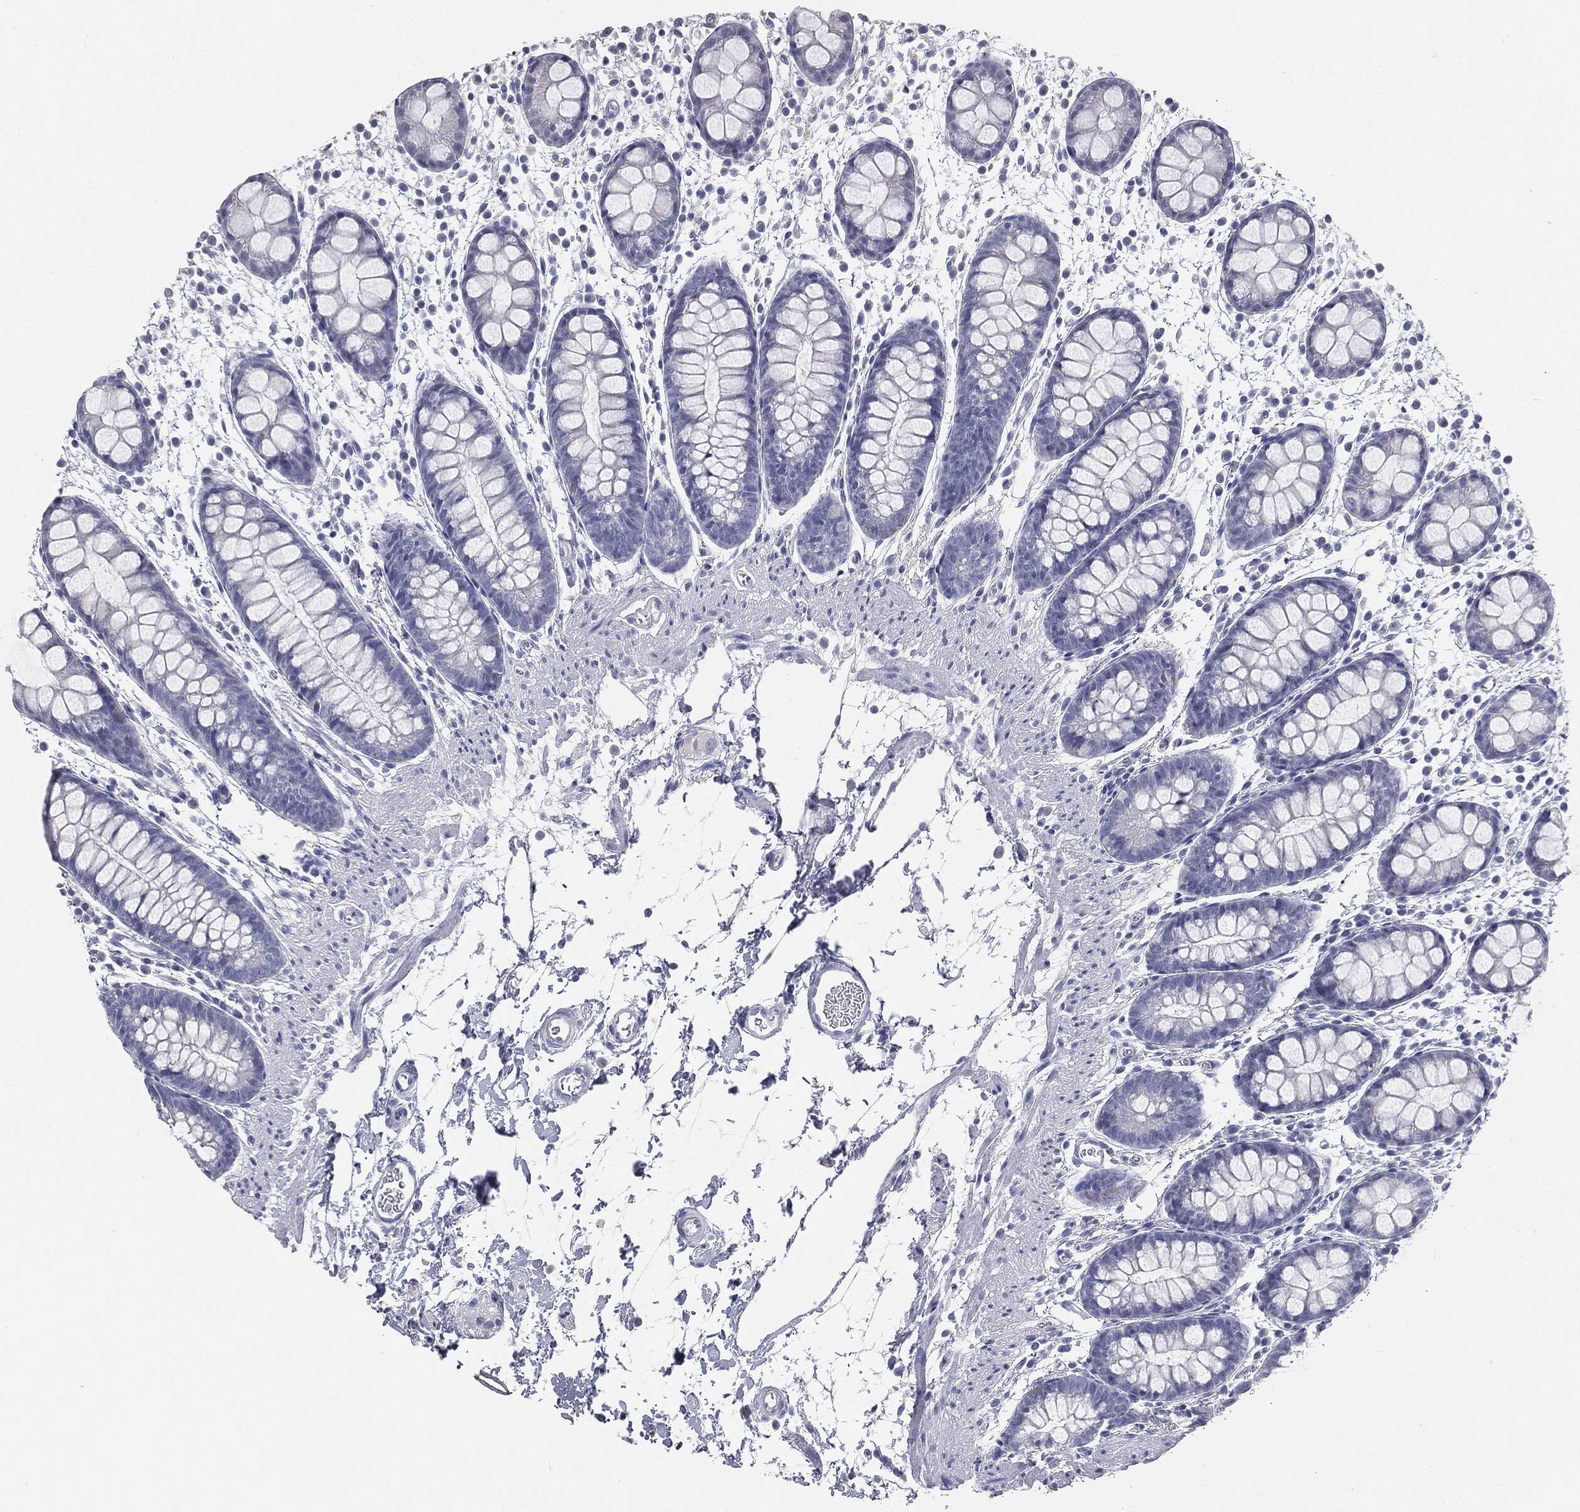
{"staining": {"intensity": "negative", "quantity": "none", "location": "none"}, "tissue": "rectum", "cell_type": "Glandular cells", "image_type": "normal", "snomed": [{"axis": "morphology", "description": "Normal tissue, NOS"}, {"axis": "topography", "description": "Rectum"}], "caption": "The histopathology image reveals no staining of glandular cells in normal rectum.", "gene": "CUZD1", "patient": {"sex": "male", "age": 57}}